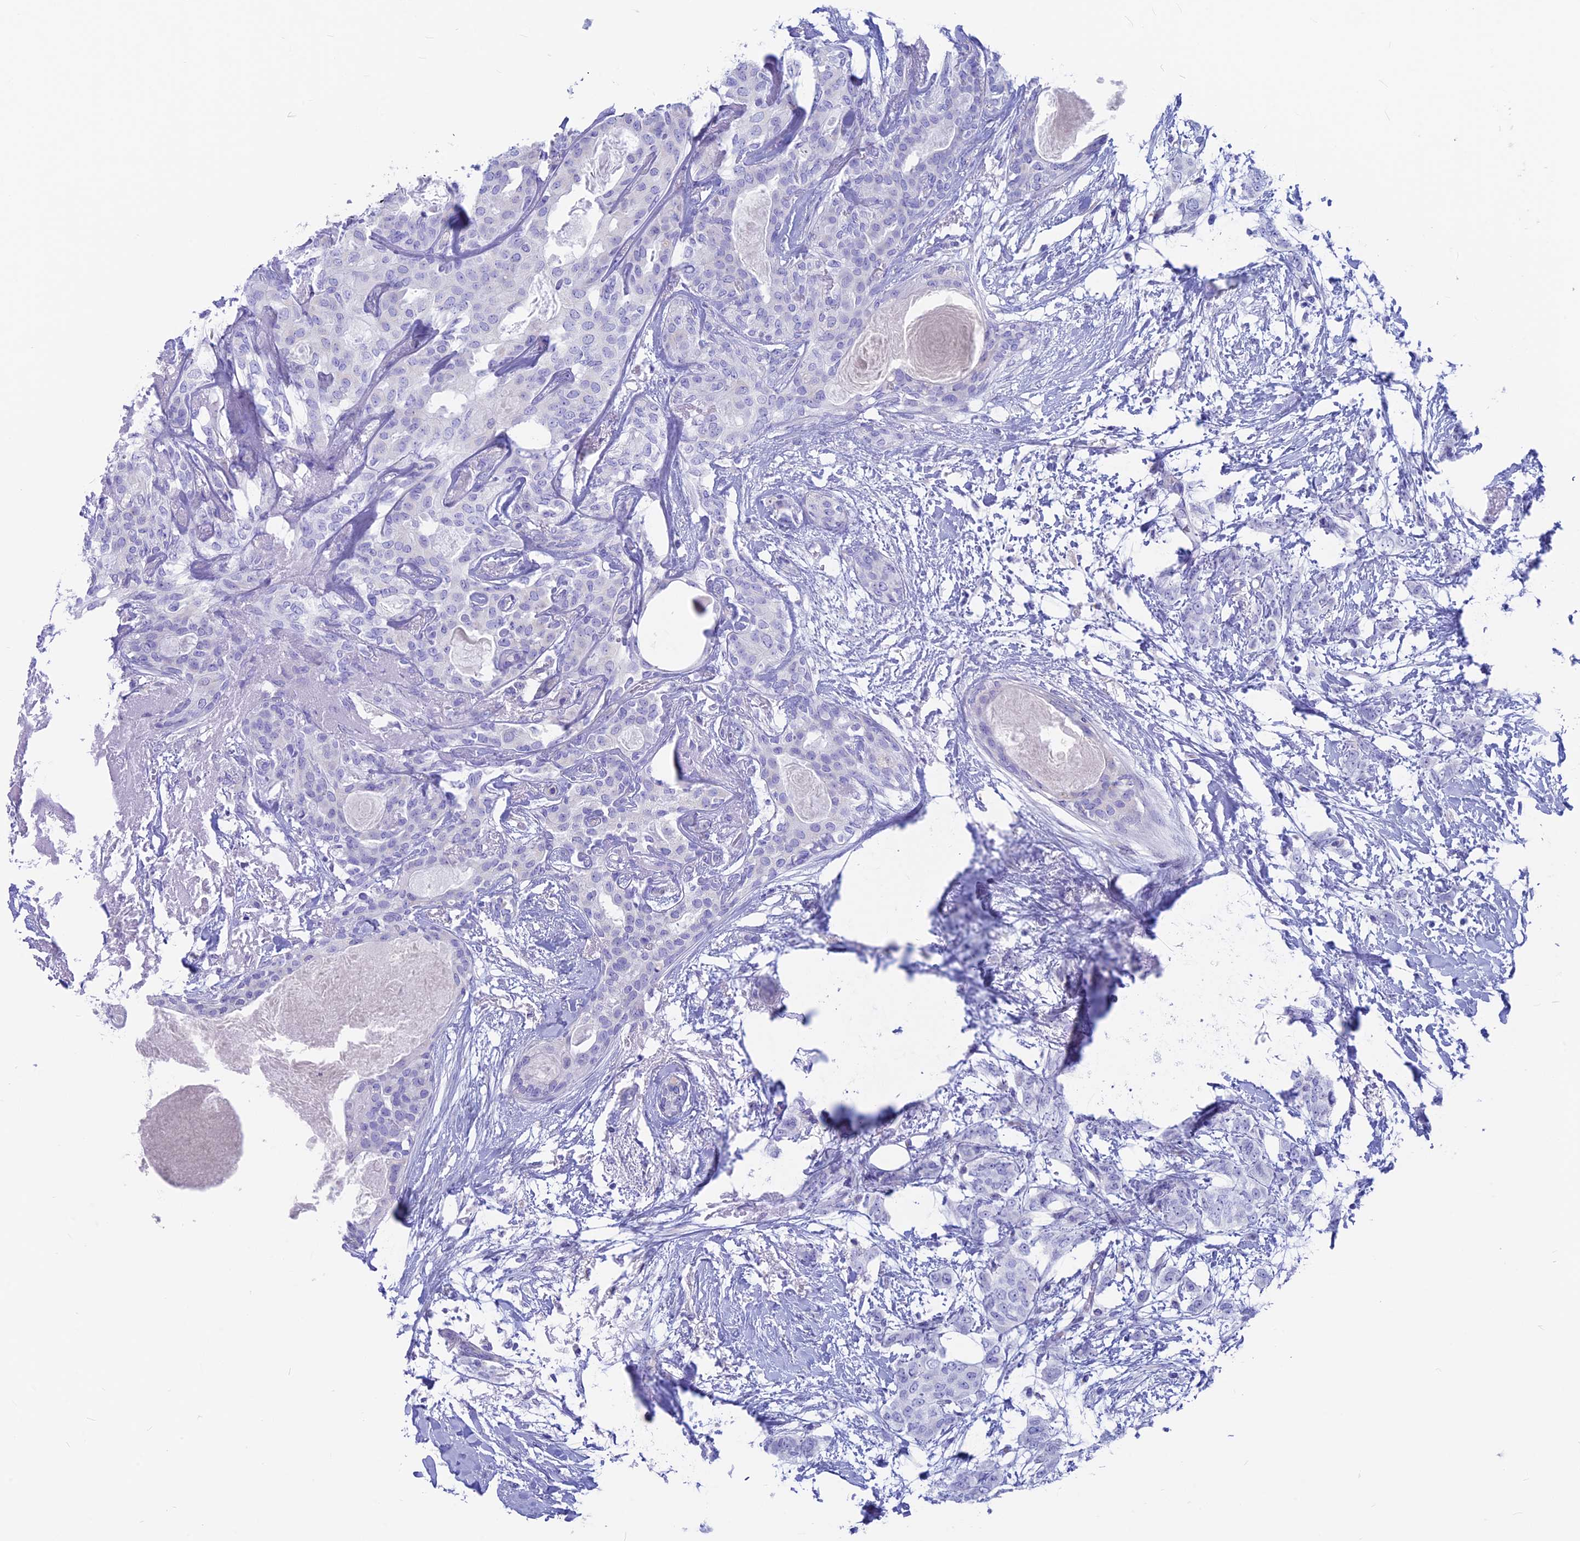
{"staining": {"intensity": "negative", "quantity": "none", "location": "none"}, "tissue": "breast cancer", "cell_type": "Tumor cells", "image_type": "cancer", "snomed": [{"axis": "morphology", "description": "Duct carcinoma"}, {"axis": "topography", "description": "Breast"}], "caption": "A histopathology image of human intraductal carcinoma (breast) is negative for staining in tumor cells. (Brightfield microscopy of DAB immunohistochemistry (IHC) at high magnification).", "gene": "GNGT2", "patient": {"sex": "female", "age": 72}}